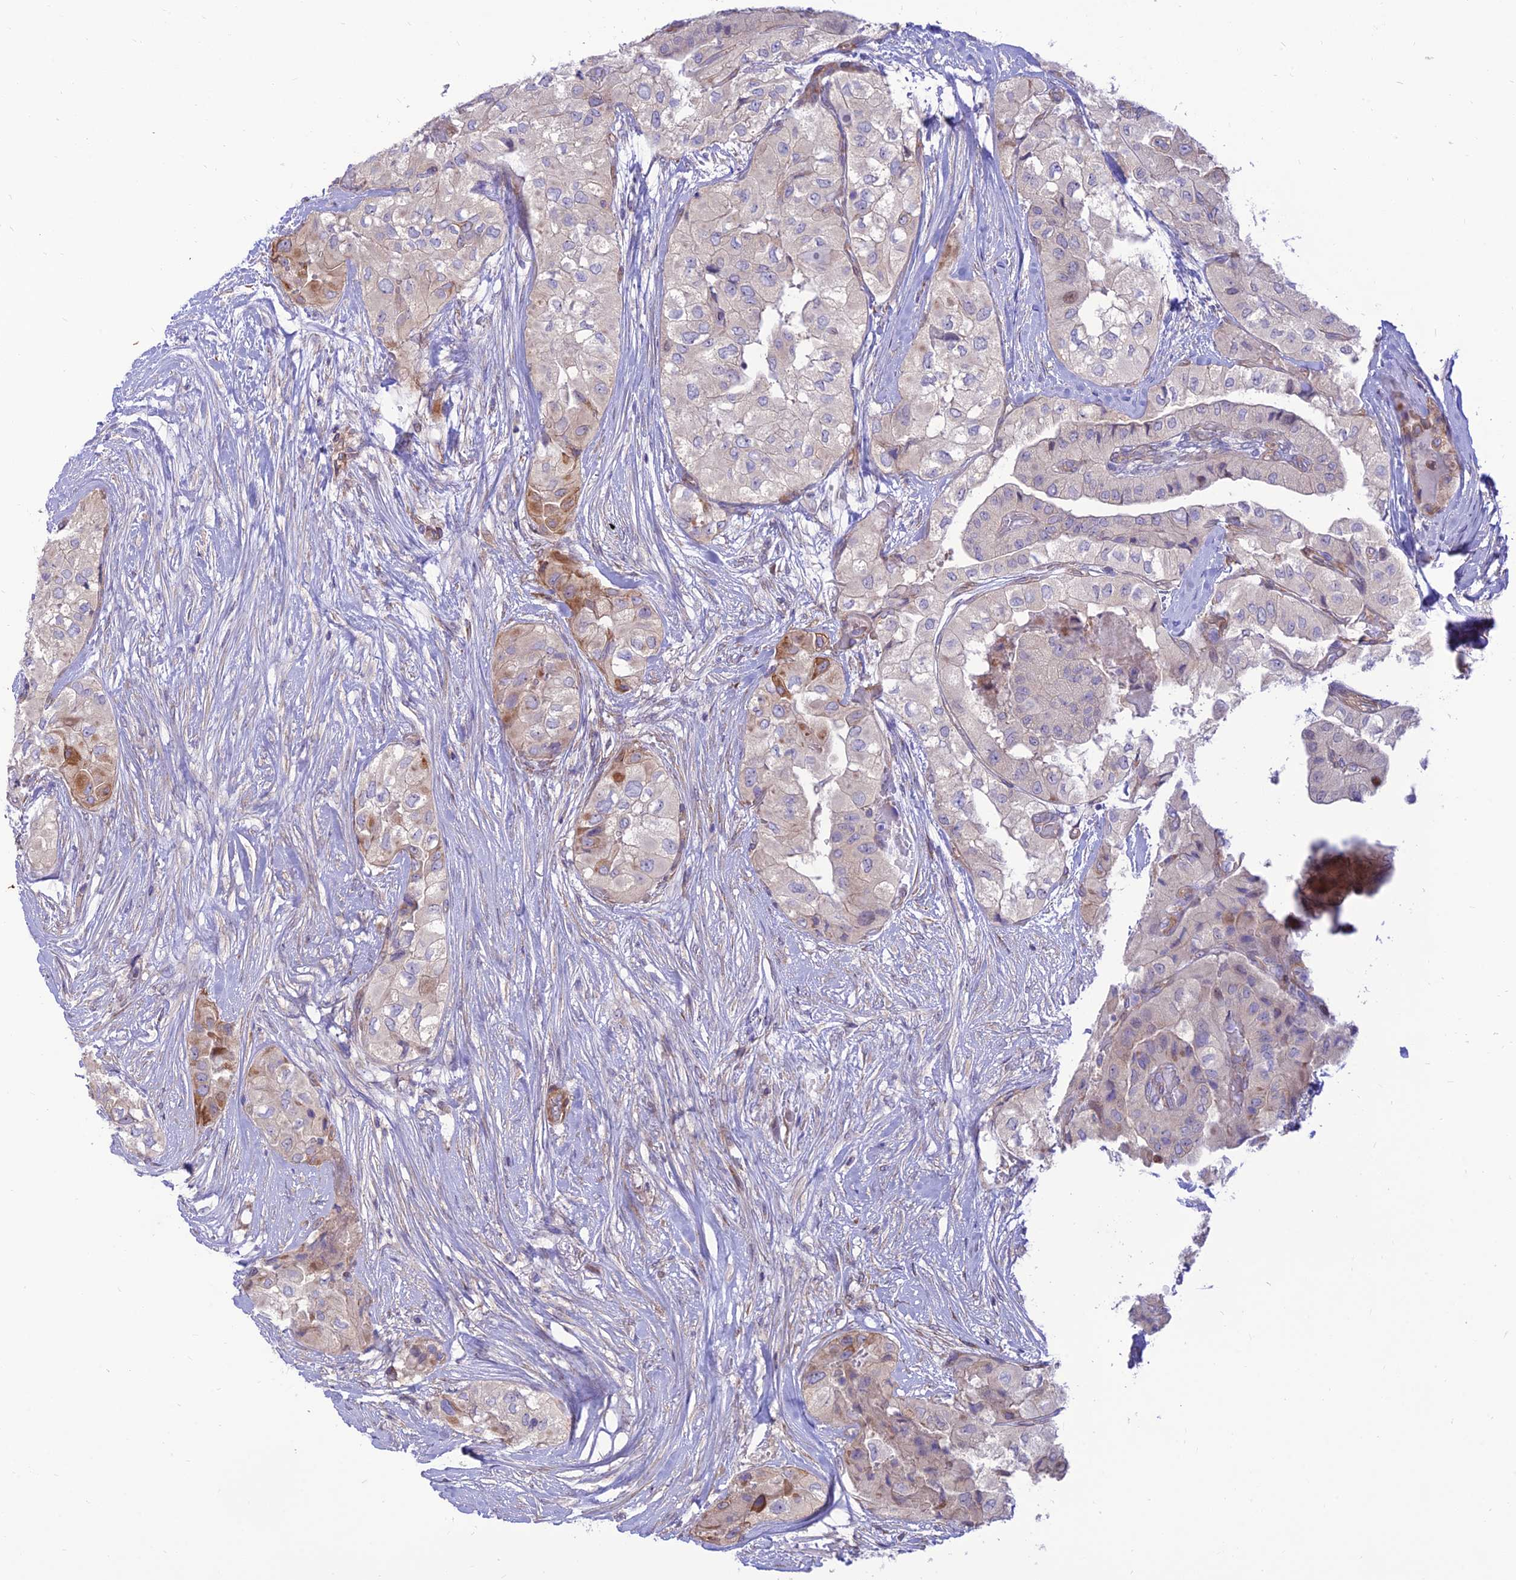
{"staining": {"intensity": "moderate", "quantity": "<25%", "location": "cytoplasmic/membranous"}, "tissue": "thyroid cancer", "cell_type": "Tumor cells", "image_type": "cancer", "snomed": [{"axis": "morphology", "description": "Papillary adenocarcinoma, NOS"}, {"axis": "topography", "description": "Thyroid gland"}], "caption": "IHC (DAB) staining of human thyroid cancer demonstrates moderate cytoplasmic/membranous protein staining in about <25% of tumor cells.", "gene": "KCNAB1", "patient": {"sex": "female", "age": 59}}